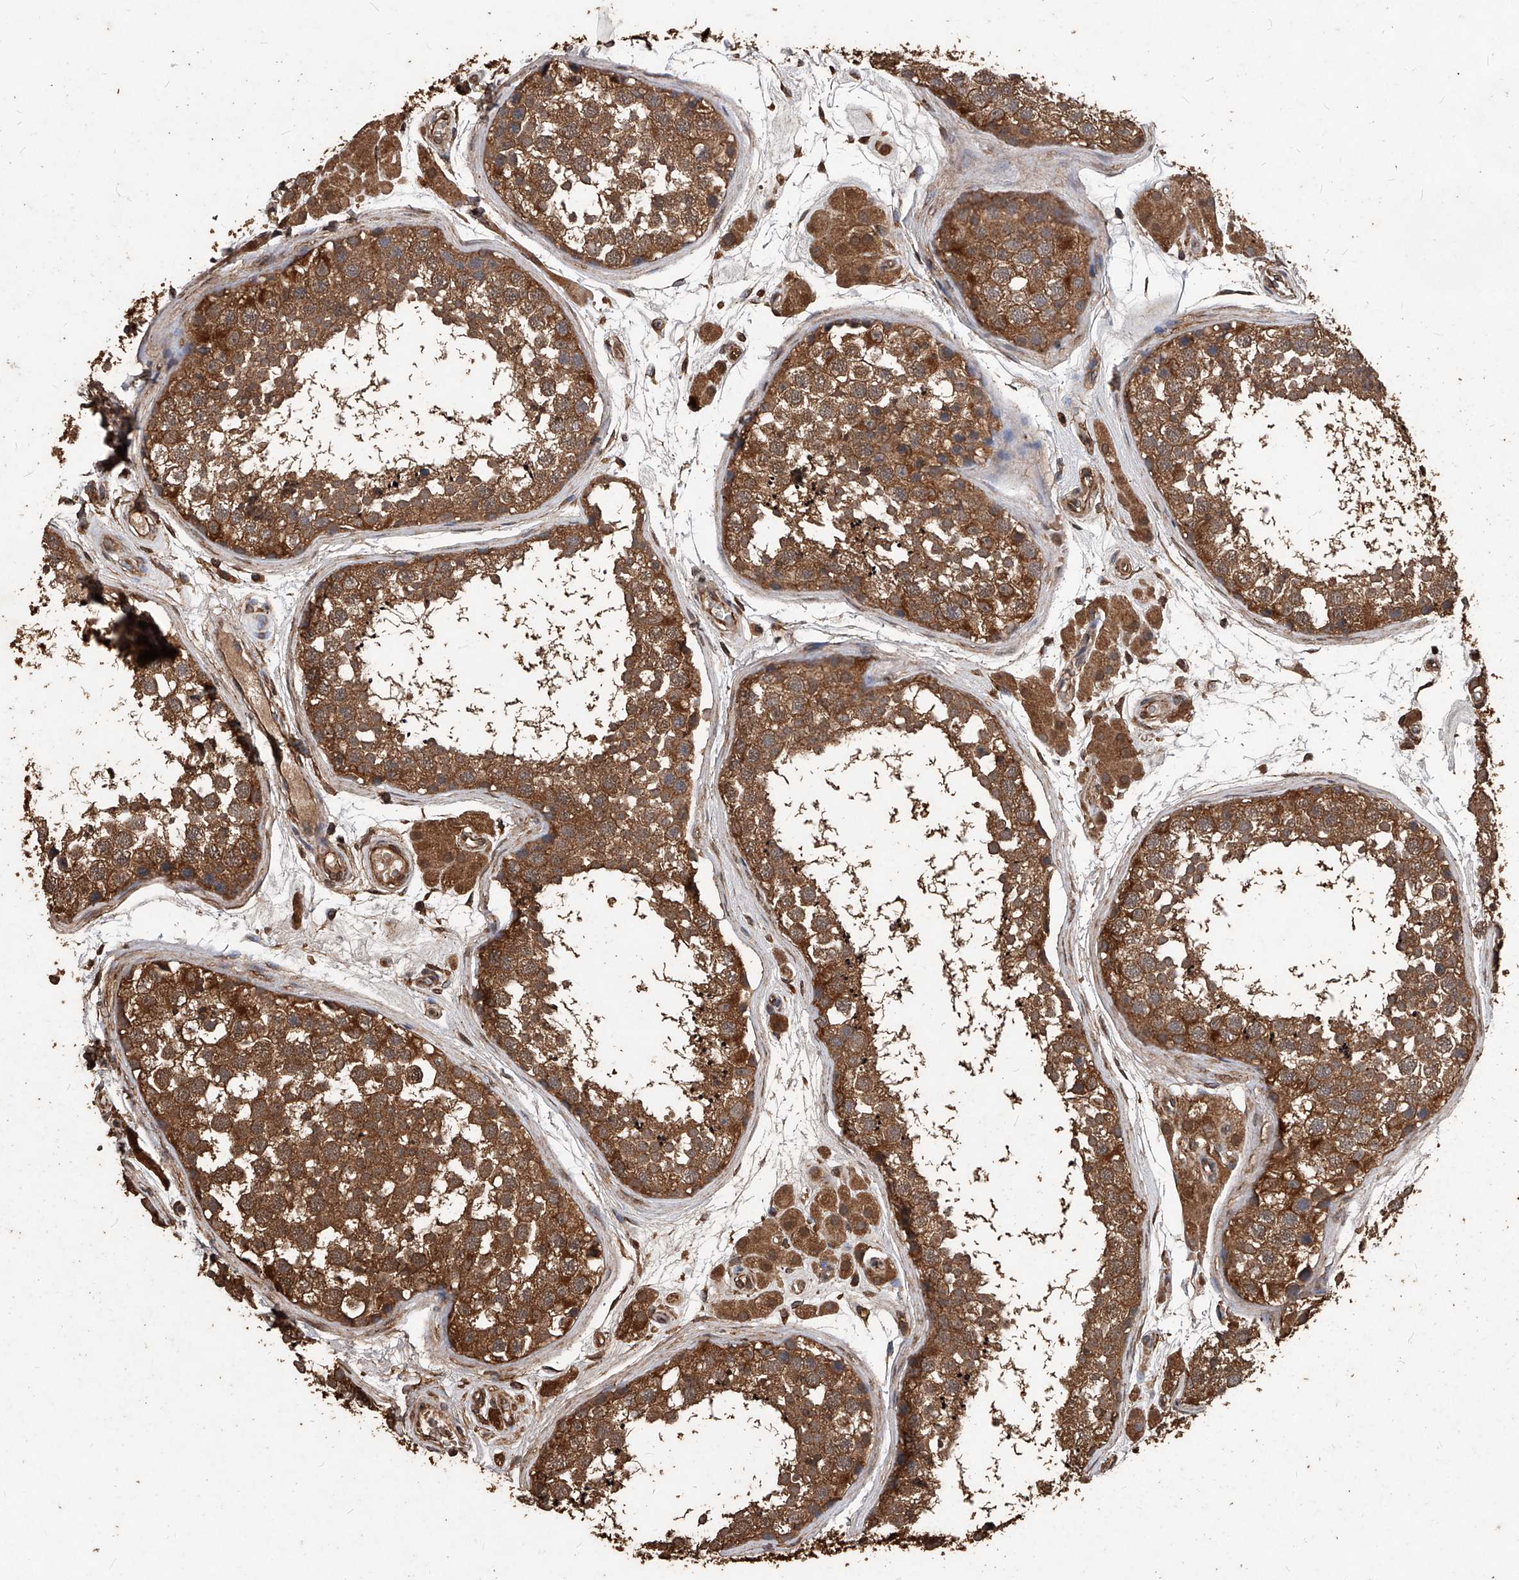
{"staining": {"intensity": "moderate", "quantity": ">75%", "location": "cytoplasmic/membranous"}, "tissue": "testis", "cell_type": "Cells in seminiferous ducts", "image_type": "normal", "snomed": [{"axis": "morphology", "description": "Normal tissue, NOS"}, {"axis": "topography", "description": "Testis"}], "caption": "A brown stain labels moderate cytoplasmic/membranous positivity of a protein in cells in seminiferous ducts of unremarkable testis.", "gene": "UCP2", "patient": {"sex": "male", "age": 56}}